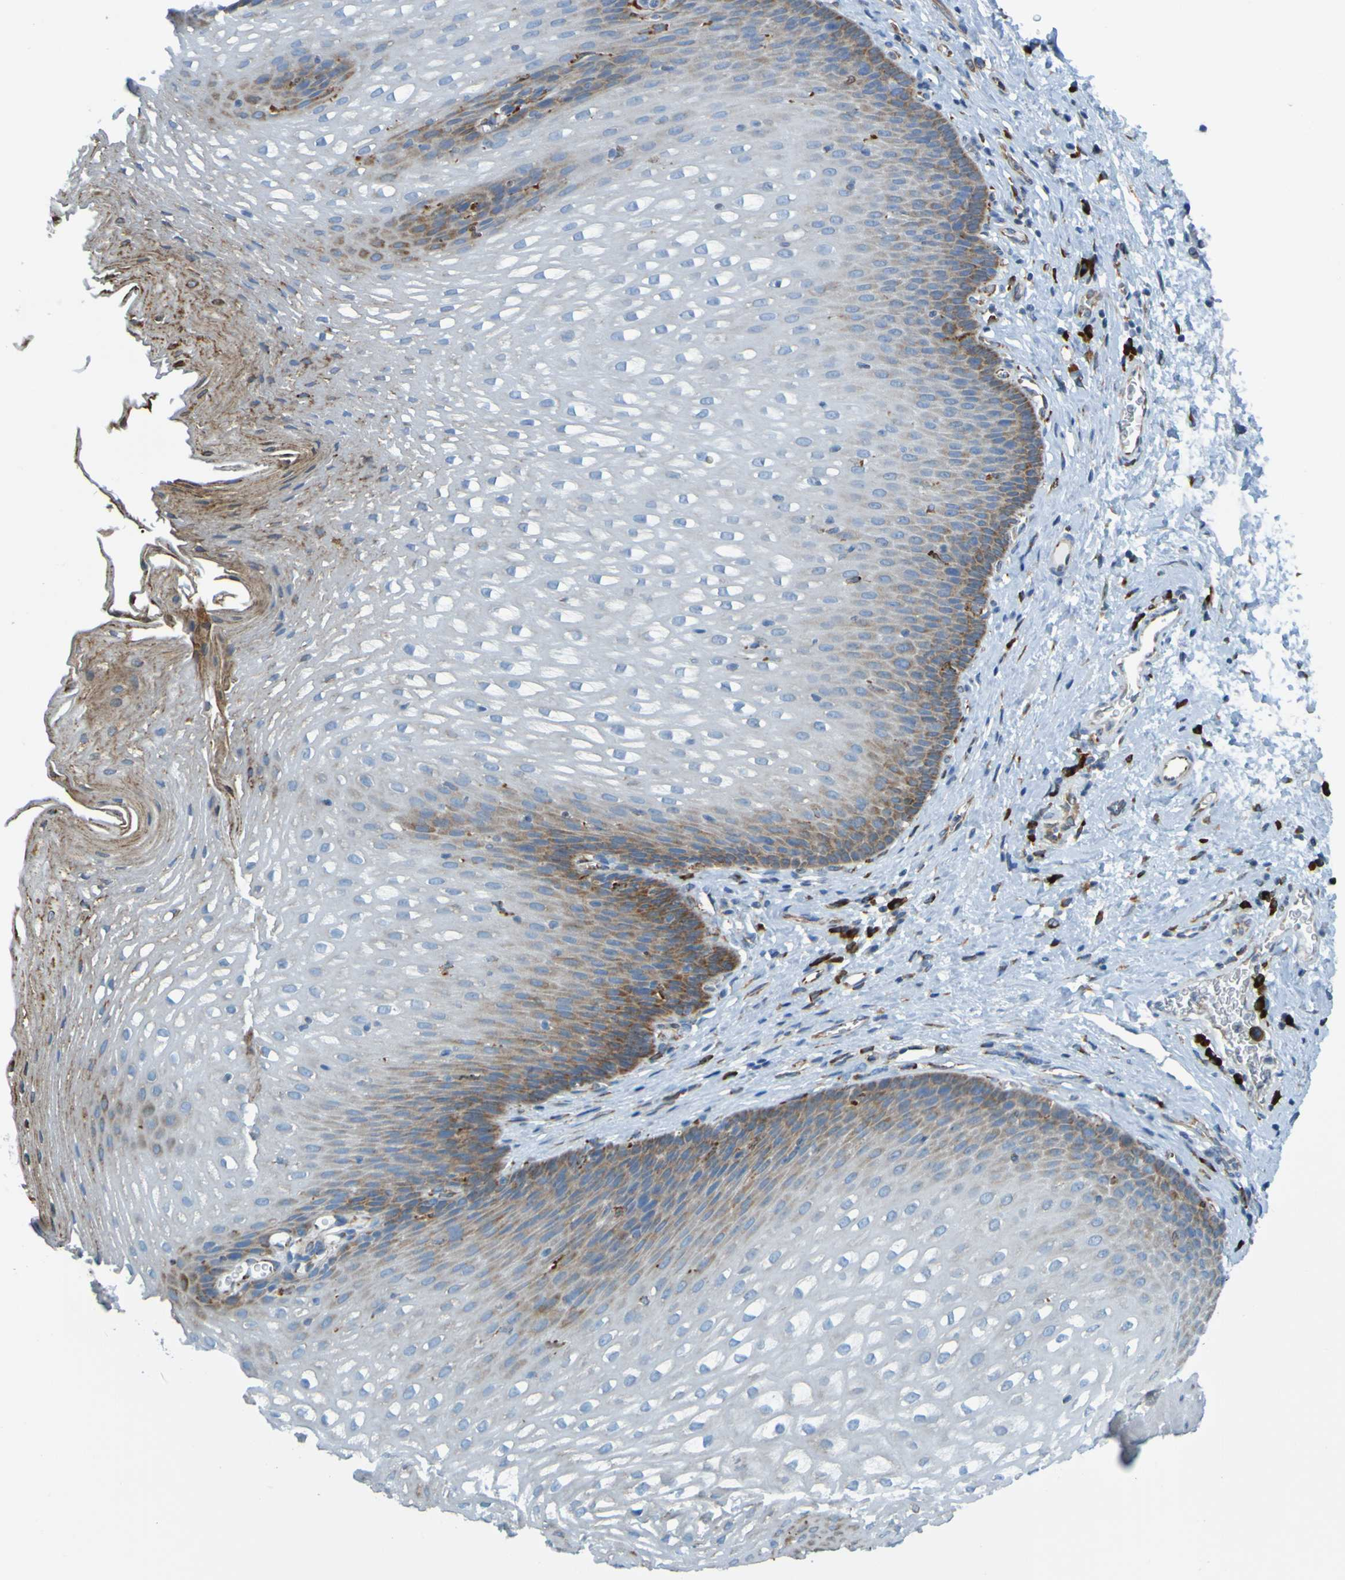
{"staining": {"intensity": "weak", "quantity": "25%-75%", "location": "cytoplasmic/membranous"}, "tissue": "esophagus", "cell_type": "Squamous epithelial cells", "image_type": "normal", "snomed": [{"axis": "morphology", "description": "Normal tissue, NOS"}, {"axis": "topography", "description": "Esophagus"}], "caption": "The image exhibits a brown stain indicating the presence of a protein in the cytoplasmic/membranous of squamous epithelial cells in esophagus. (DAB (3,3'-diaminobenzidine) = brown stain, brightfield microscopy at high magnification).", "gene": "SSR1", "patient": {"sex": "male", "age": 48}}